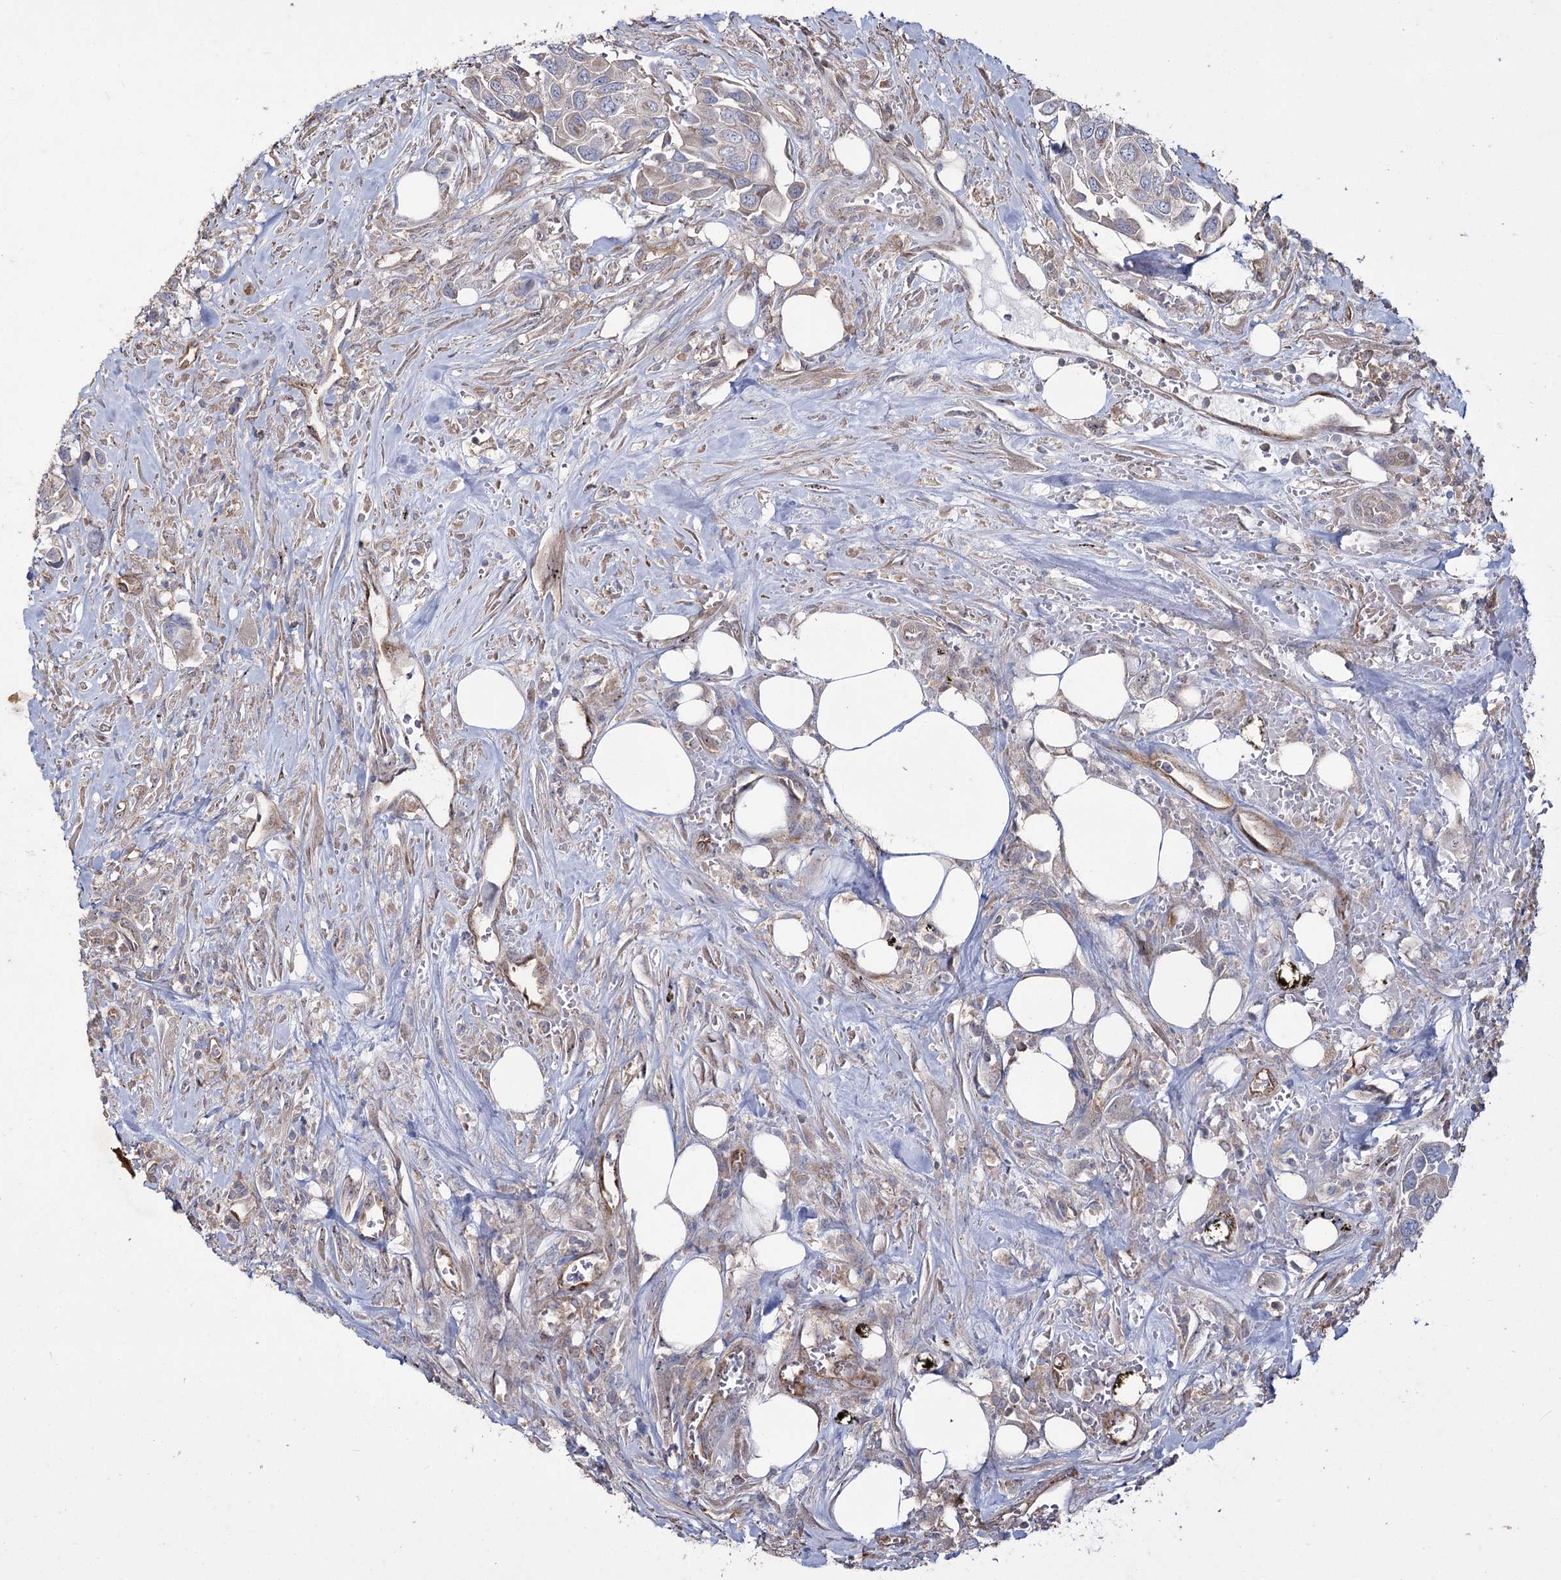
{"staining": {"intensity": "negative", "quantity": "none", "location": "none"}, "tissue": "urothelial cancer", "cell_type": "Tumor cells", "image_type": "cancer", "snomed": [{"axis": "morphology", "description": "Urothelial carcinoma, High grade"}, {"axis": "topography", "description": "Urinary bladder"}], "caption": "Histopathology image shows no protein expression in tumor cells of urothelial cancer tissue.", "gene": "SH3TC1", "patient": {"sex": "male", "age": 74}}